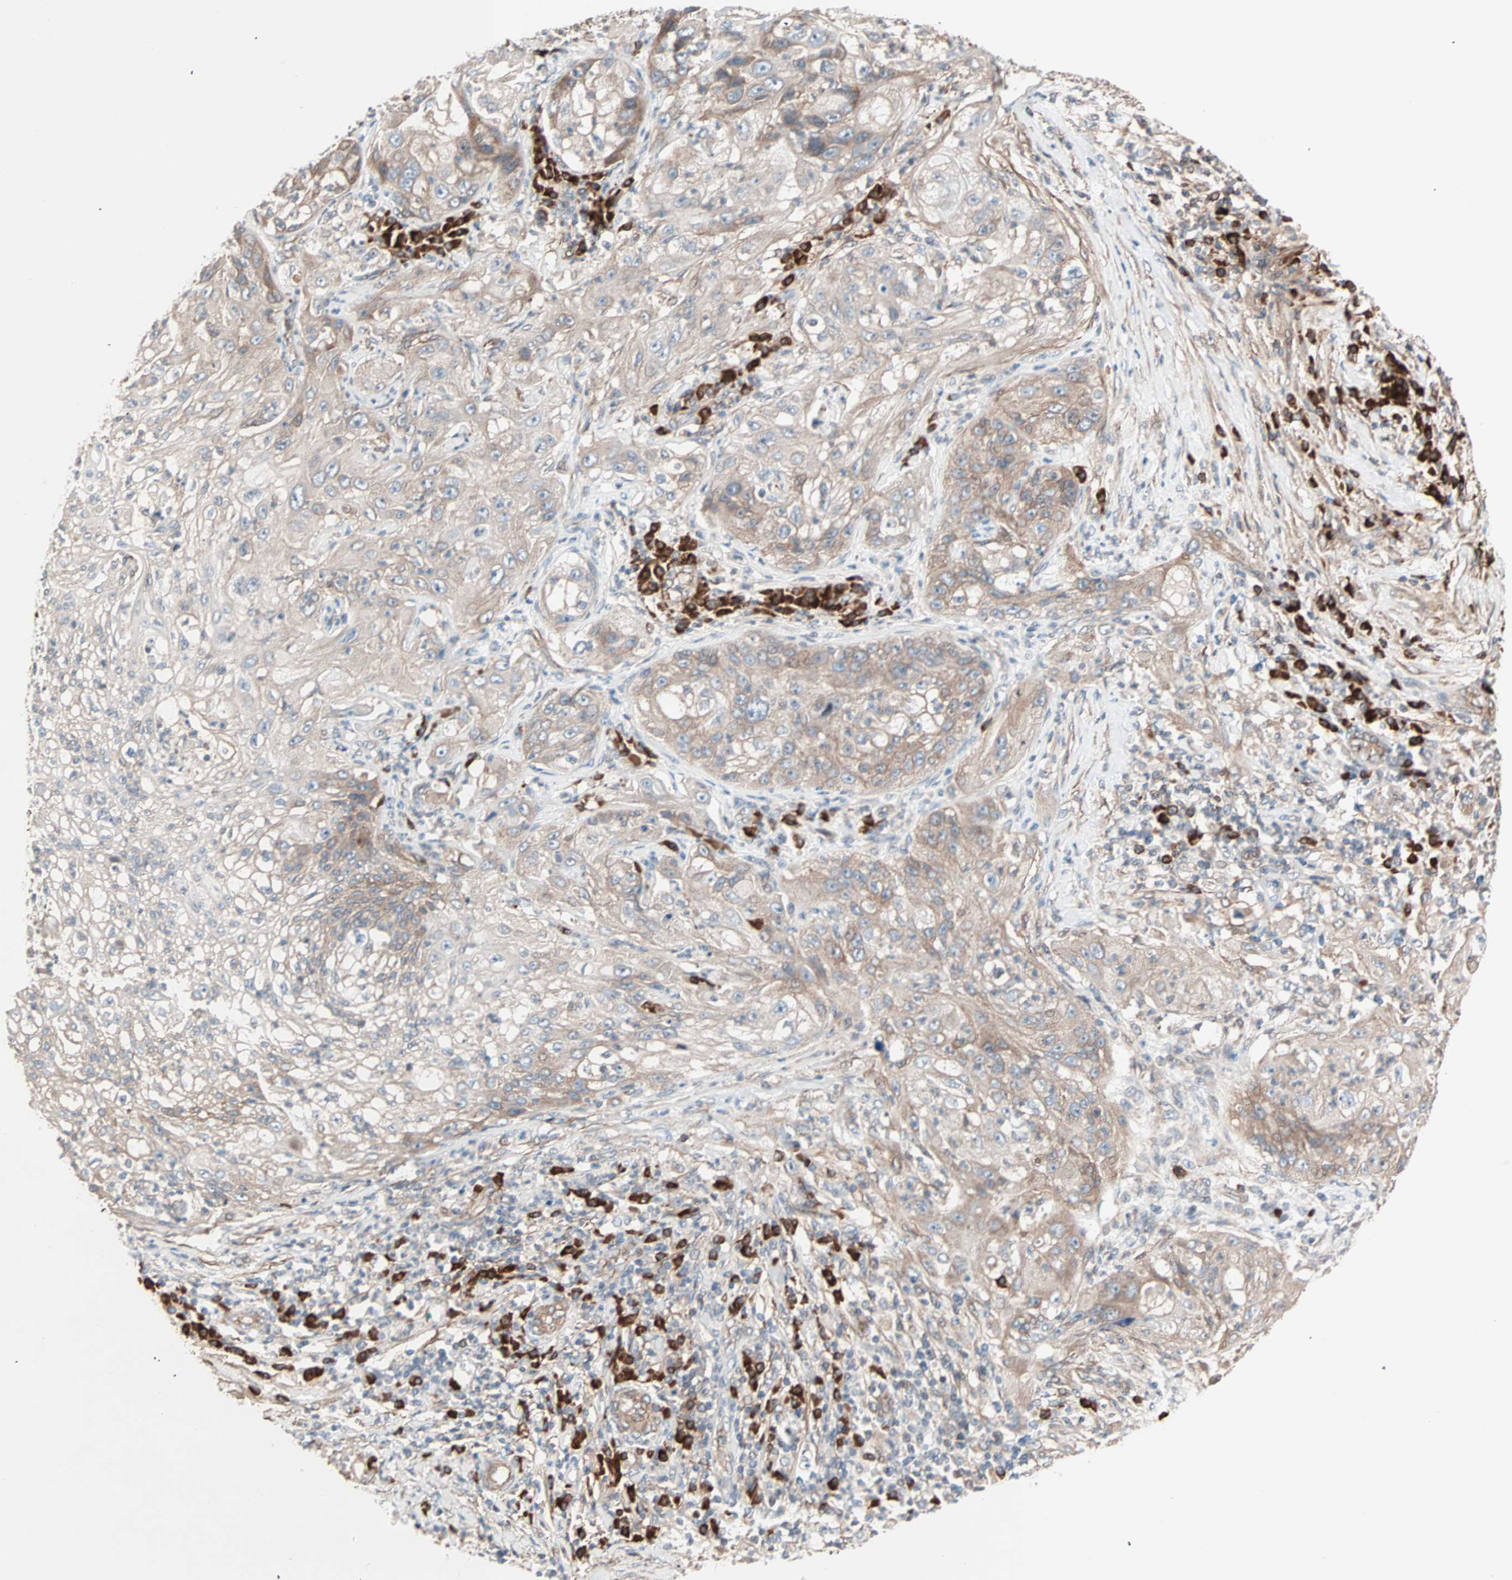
{"staining": {"intensity": "weak", "quantity": "25%-75%", "location": "cytoplasmic/membranous"}, "tissue": "lung cancer", "cell_type": "Tumor cells", "image_type": "cancer", "snomed": [{"axis": "morphology", "description": "Inflammation, NOS"}, {"axis": "morphology", "description": "Squamous cell carcinoma, NOS"}, {"axis": "topography", "description": "Lymph node"}, {"axis": "topography", "description": "Soft tissue"}, {"axis": "topography", "description": "Lung"}], "caption": "Lung cancer was stained to show a protein in brown. There is low levels of weak cytoplasmic/membranous expression in approximately 25%-75% of tumor cells. The staining was performed using DAB to visualize the protein expression in brown, while the nuclei were stained in blue with hematoxylin (Magnification: 20x).", "gene": "ALG5", "patient": {"sex": "male", "age": 66}}